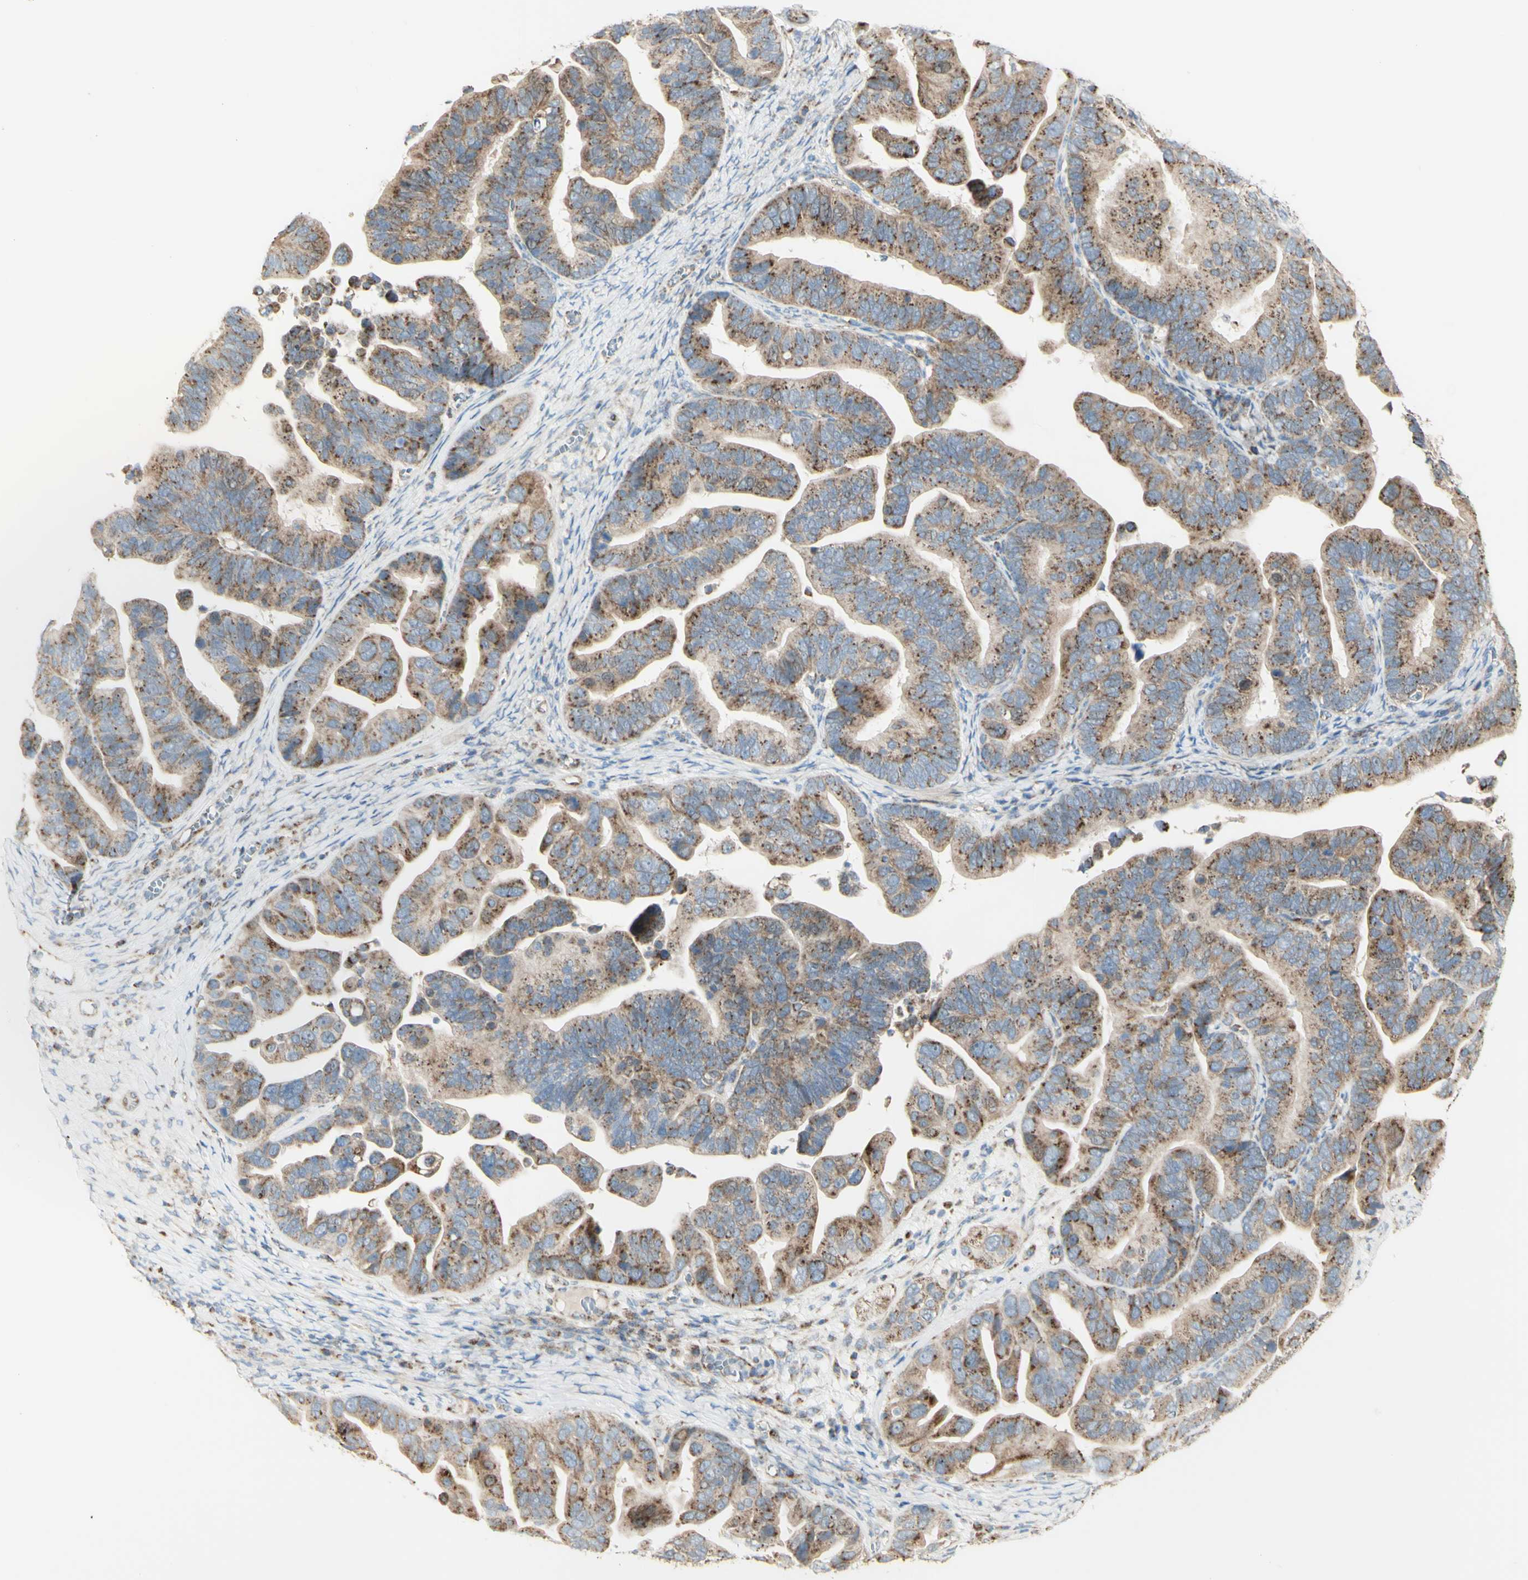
{"staining": {"intensity": "moderate", "quantity": "25%-75%", "location": "cytoplasmic/membranous"}, "tissue": "ovarian cancer", "cell_type": "Tumor cells", "image_type": "cancer", "snomed": [{"axis": "morphology", "description": "Cystadenocarcinoma, serous, NOS"}, {"axis": "topography", "description": "Ovary"}], "caption": "Immunohistochemical staining of human ovarian cancer (serous cystadenocarcinoma) reveals medium levels of moderate cytoplasmic/membranous protein positivity in about 25%-75% of tumor cells. (Stains: DAB (3,3'-diaminobenzidine) in brown, nuclei in blue, Microscopy: brightfield microscopy at high magnification).", "gene": "LETM1", "patient": {"sex": "female", "age": 56}}